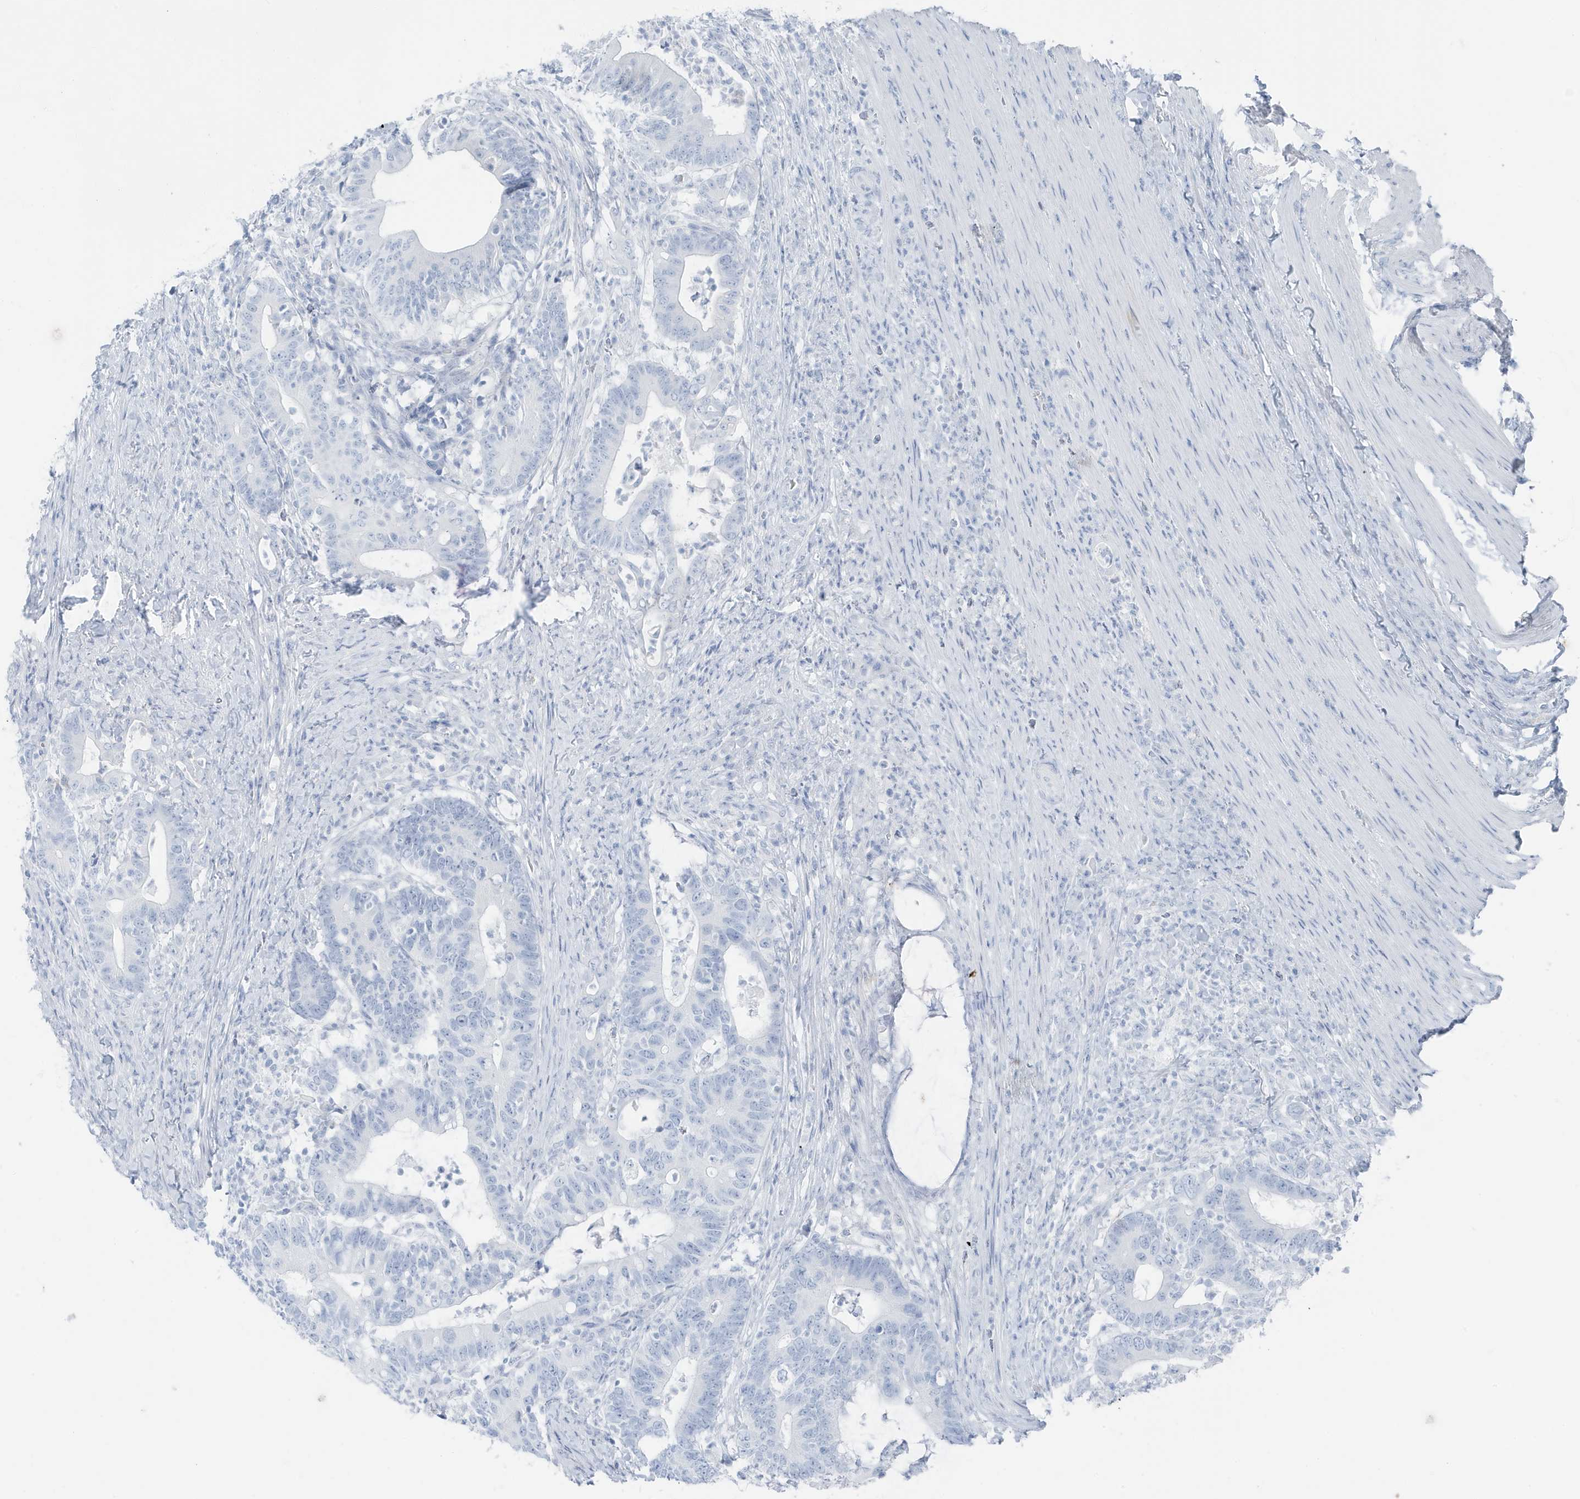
{"staining": {"intensity": "negative", "quantity": "none", "location": "none"}, "tissue": "colorectal cancer", "cell_type": "Tumor cells", "image_type": "cancer", "snomed": [{"axis": "morphology", "description": "Adenocarcinoma, NOS"}, {"axis": "topography", "description": "Colon"}], "caption": "Immunohistochemistry (IHC) of human adenocarcinoma (colorectal) demonstrates no staining in tumor cells.", "gene": "ZFP64", "patient": {"sex": "female", "age": 66}}